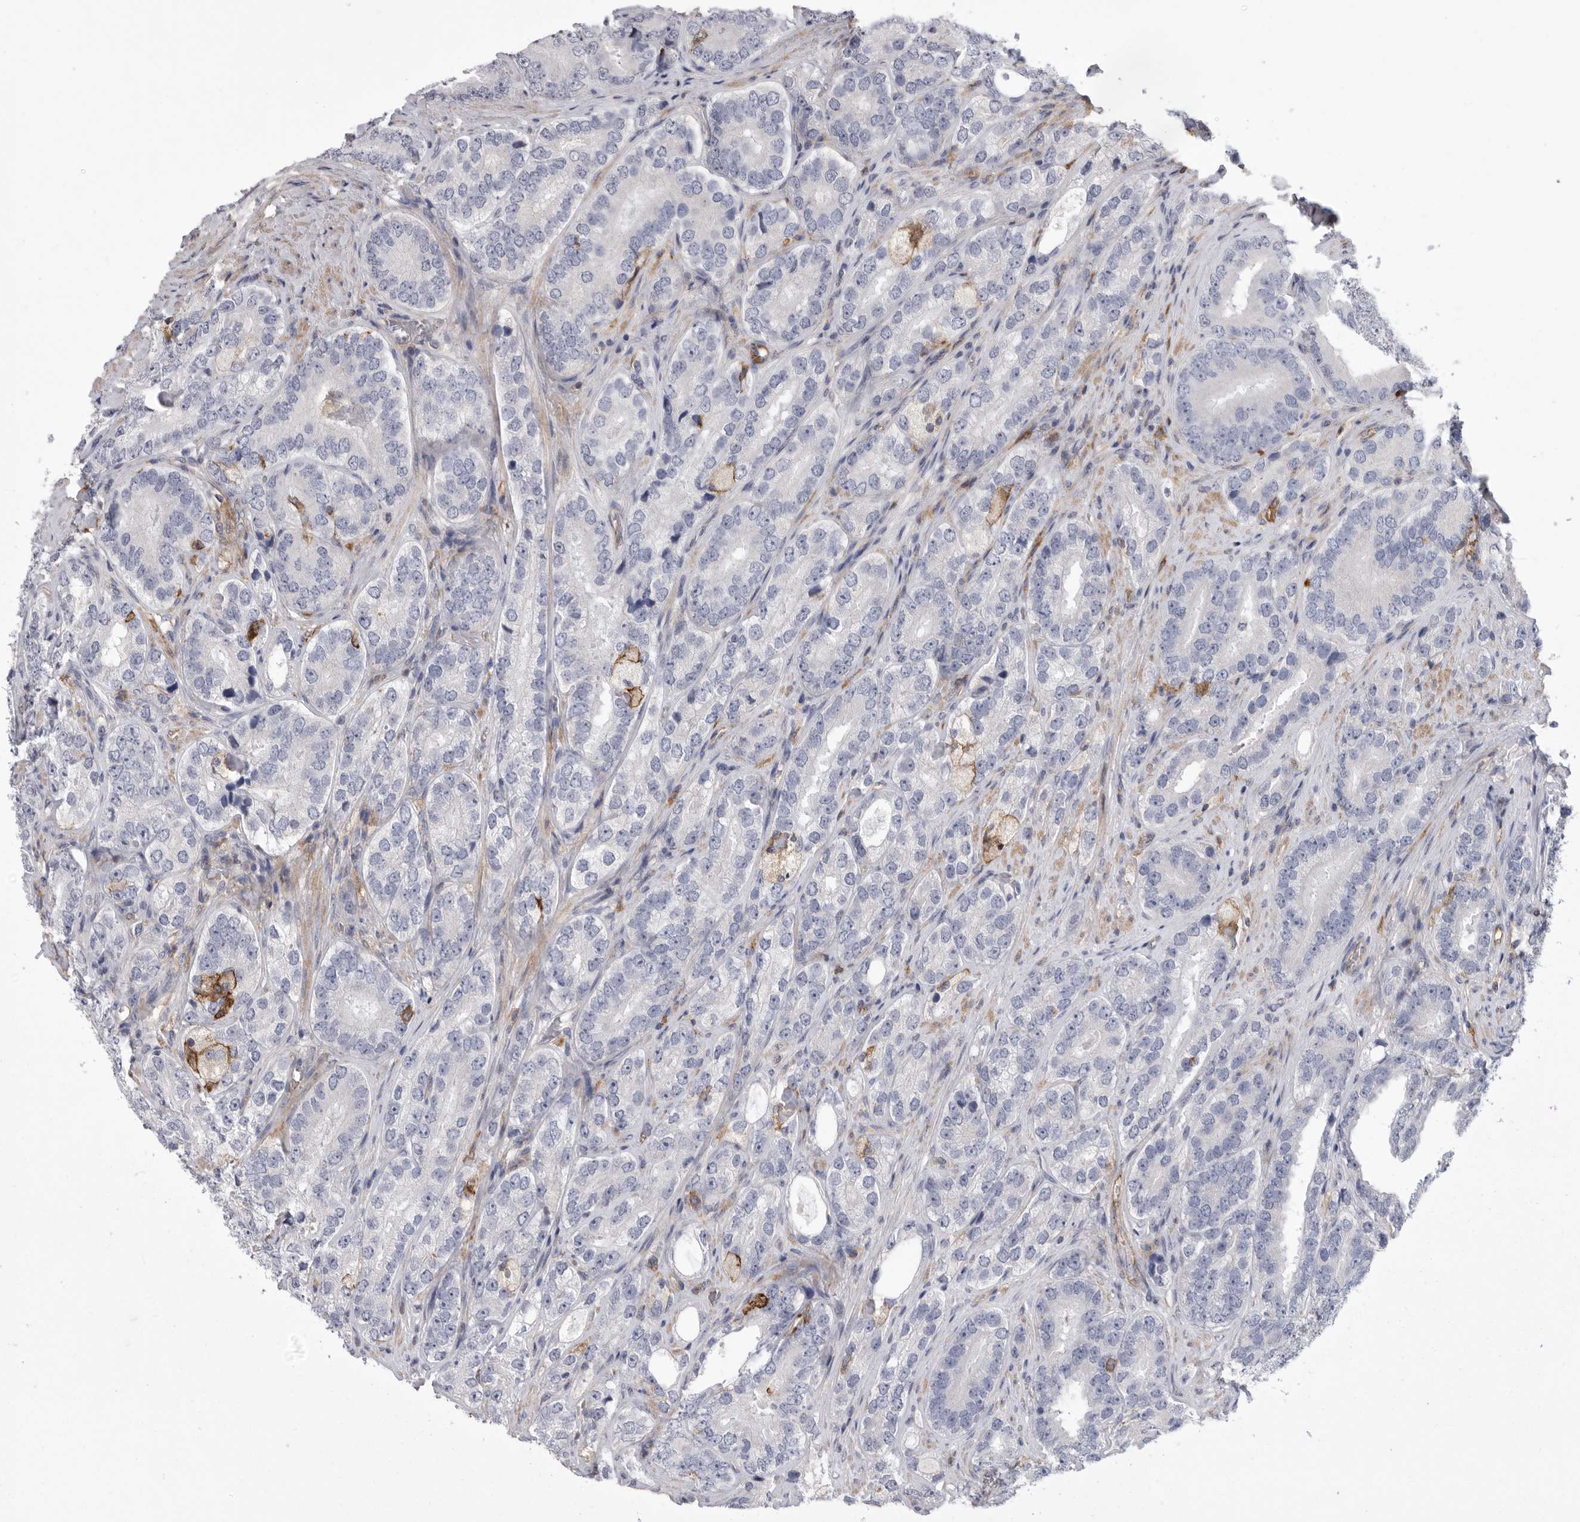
{"staining": {"intensity": "negative", "quantity": "none", "location": "none"}, "tissue": "prostate cancer", "cell_type": "Tumor cells", "image_type": "cancer", "snomed": [{"axis": "morphology", "description": "Adenocarcinoma, High grade"}, {"axis": "topography", "description": "Prostate"}], "caption": "Tumor cells show no significant protein expression in prostate cancer (adenocarcinoma (high-grade)). (DAB (3,3'-diaminobenzidine) immunohistochemistry (IHC) with hematoxylin counter stain).", "gene": "SIGLEC10", "patient": {"sex": "male", "age": 56}}